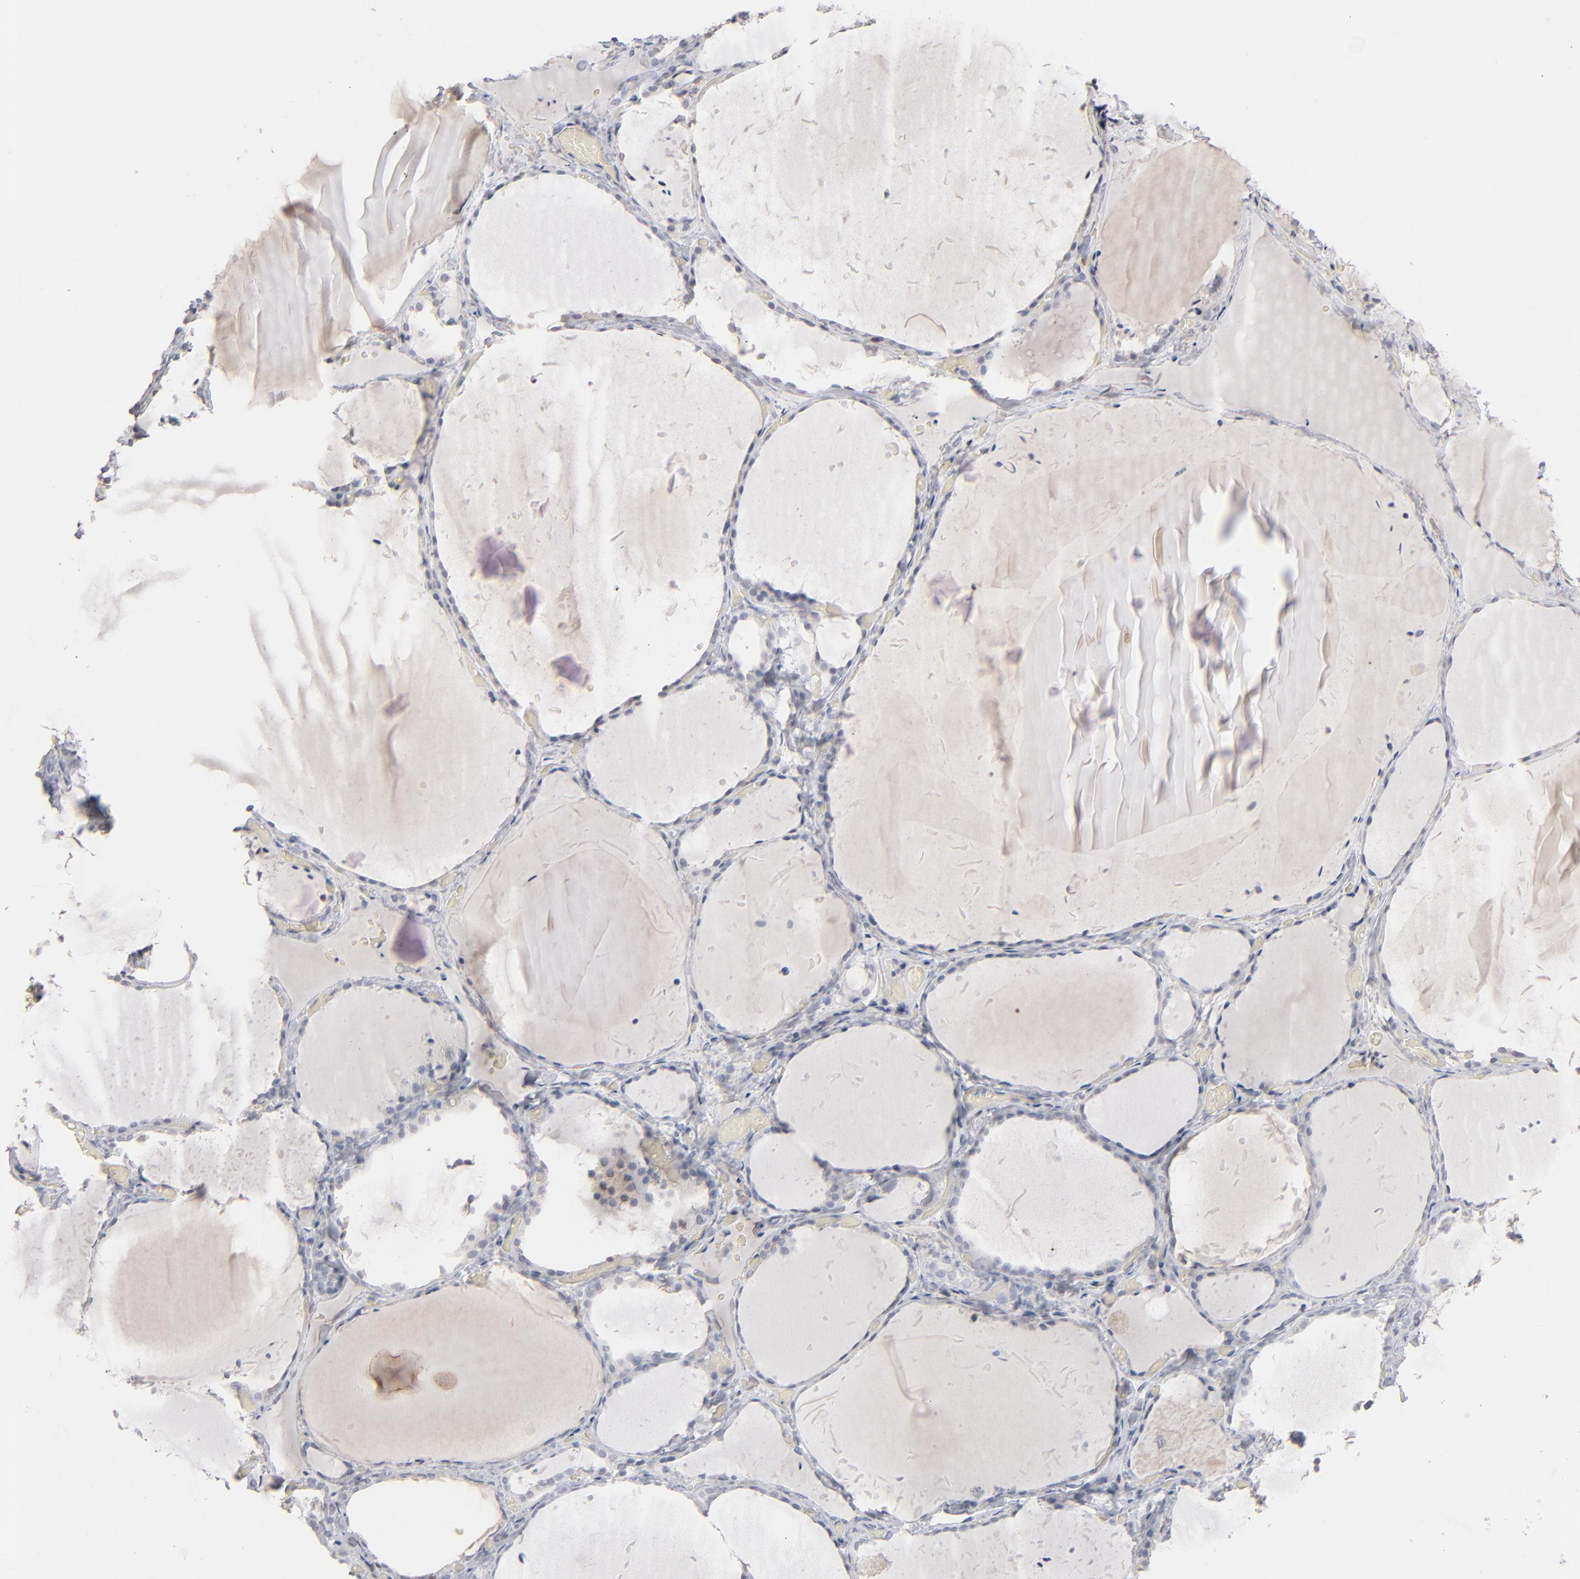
{"staining": {"intensity": "negative", "quantity": "none", "location": "none"}, "tissue": "thyroid gland", "cell_type": "Glandular cells", "image_type": "normal", "snomed": [{"axis": "morphology", "description": "Normal tissue, NOS"}, {"axis": "topography", "description": "Thyroid gland"}], "caption": "High power microscopy image of an immunohistochemistry histopathology image of normal thyroid gland, revealing no significant staining in glandular cells. (DAB (3,3'-diaminobenzidine) immunohistochemistry (IHC), high magnification).", "gene": "STAT4", "patient": {"sex": "female", "age": 22}}